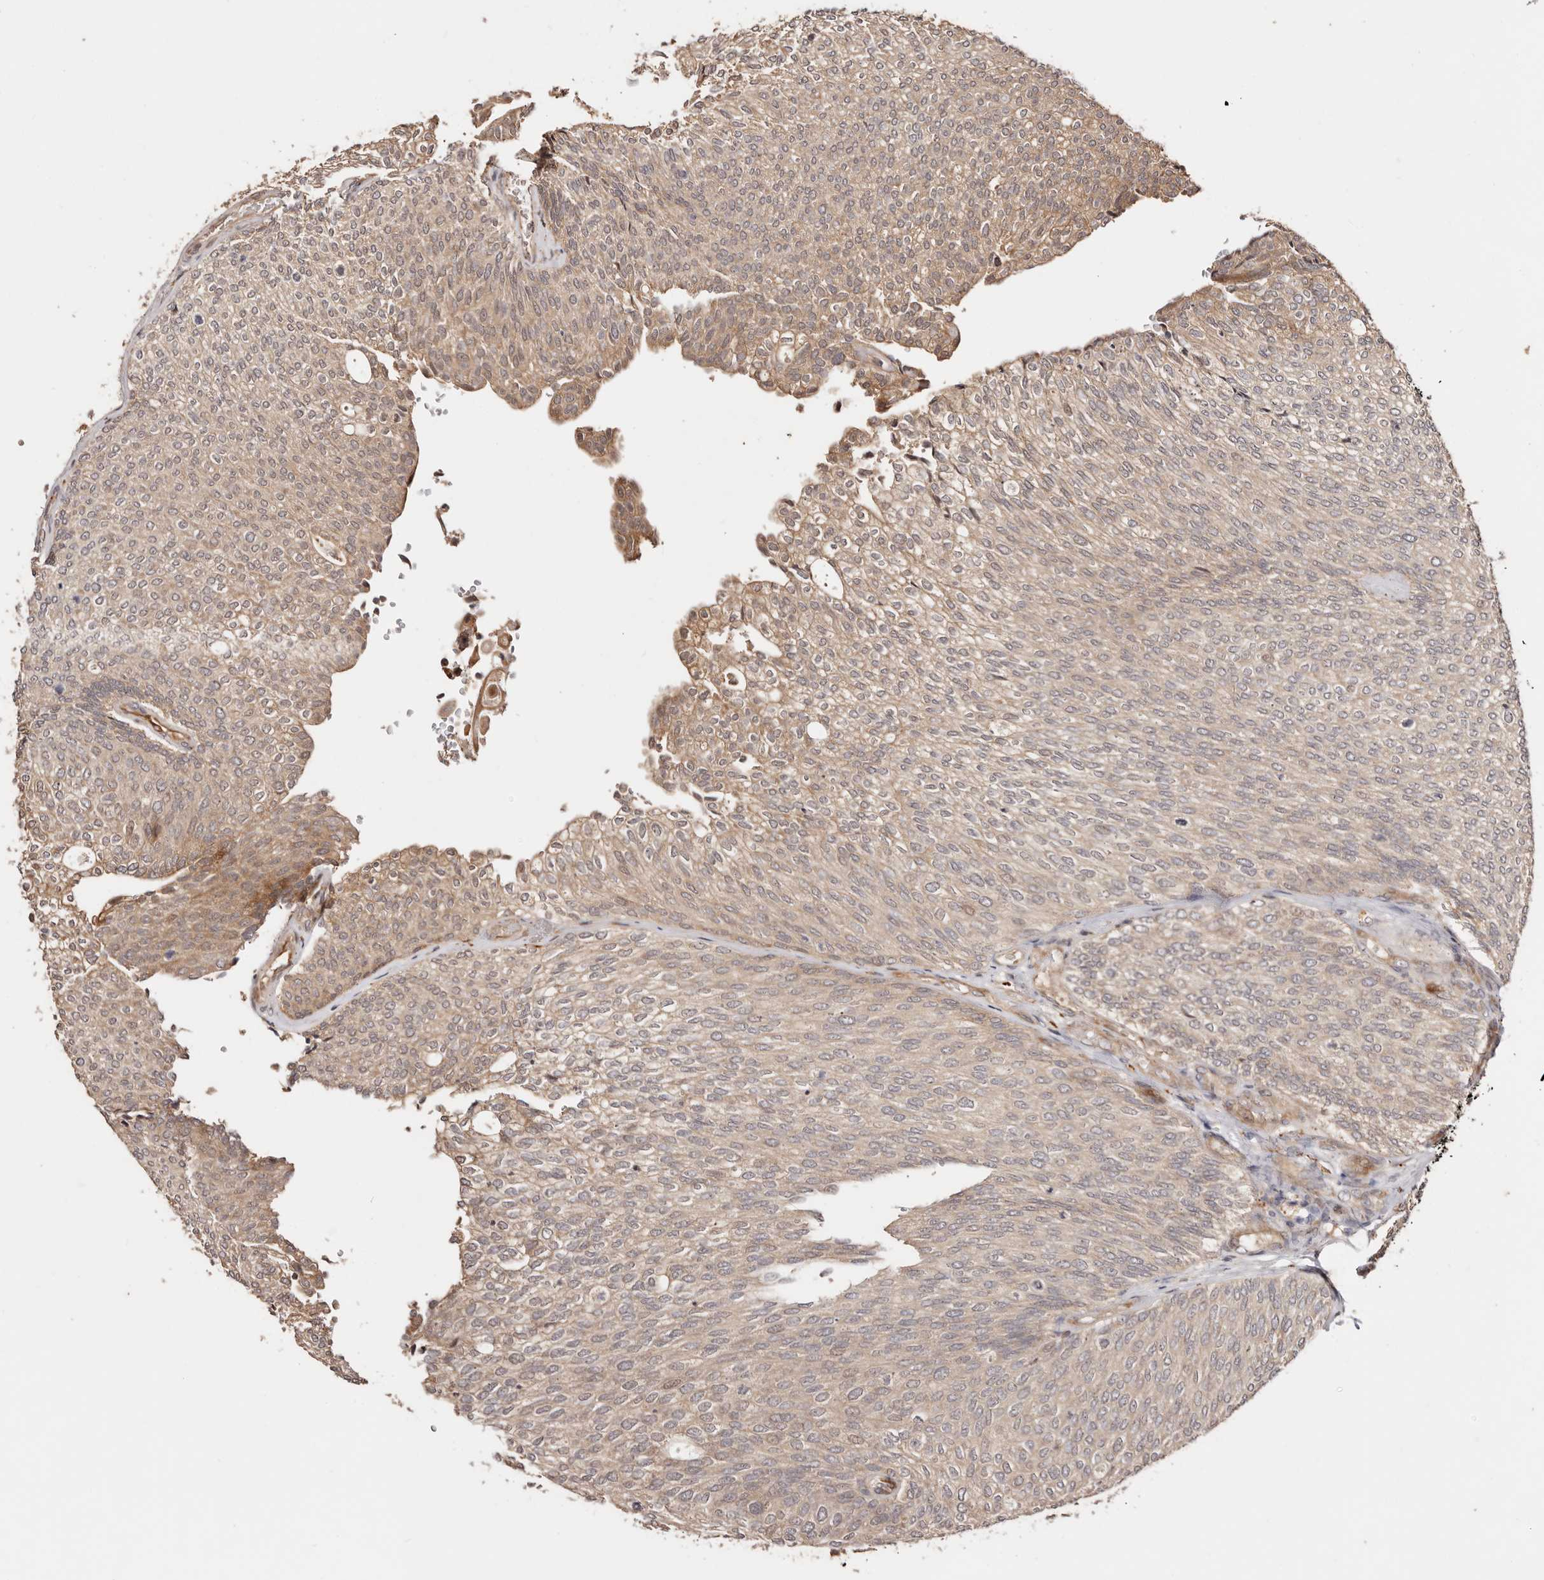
{"staining": {"intensity": "weak", "quantity": "25%-75%", "location": "cytoplasmic/membranous"}, "tissue": "urothelial cancer", "cell_type": "Tumor cells", "image_type": "cancer", "snomed": [{"axis": "morphology", "description": "Urothelial carcinoma, Low grade"}, {"axis": "topography", "description": "Urinary bladder"}], "caption": "Immunohistochemistry (DAB) staining of human urothelial carcinoma (low-grade) reveals weak cytoplasmic/membranous protein staining in approximately 25%-75% of tumor cells. The staining was performed using DAB to visualize the protein expression in brown, while the nuclei were stained in blue with hematoxylin (Magnification: 20x).", "gene": "PTPN22", "patient": {"sex": "female", "age": 79}}